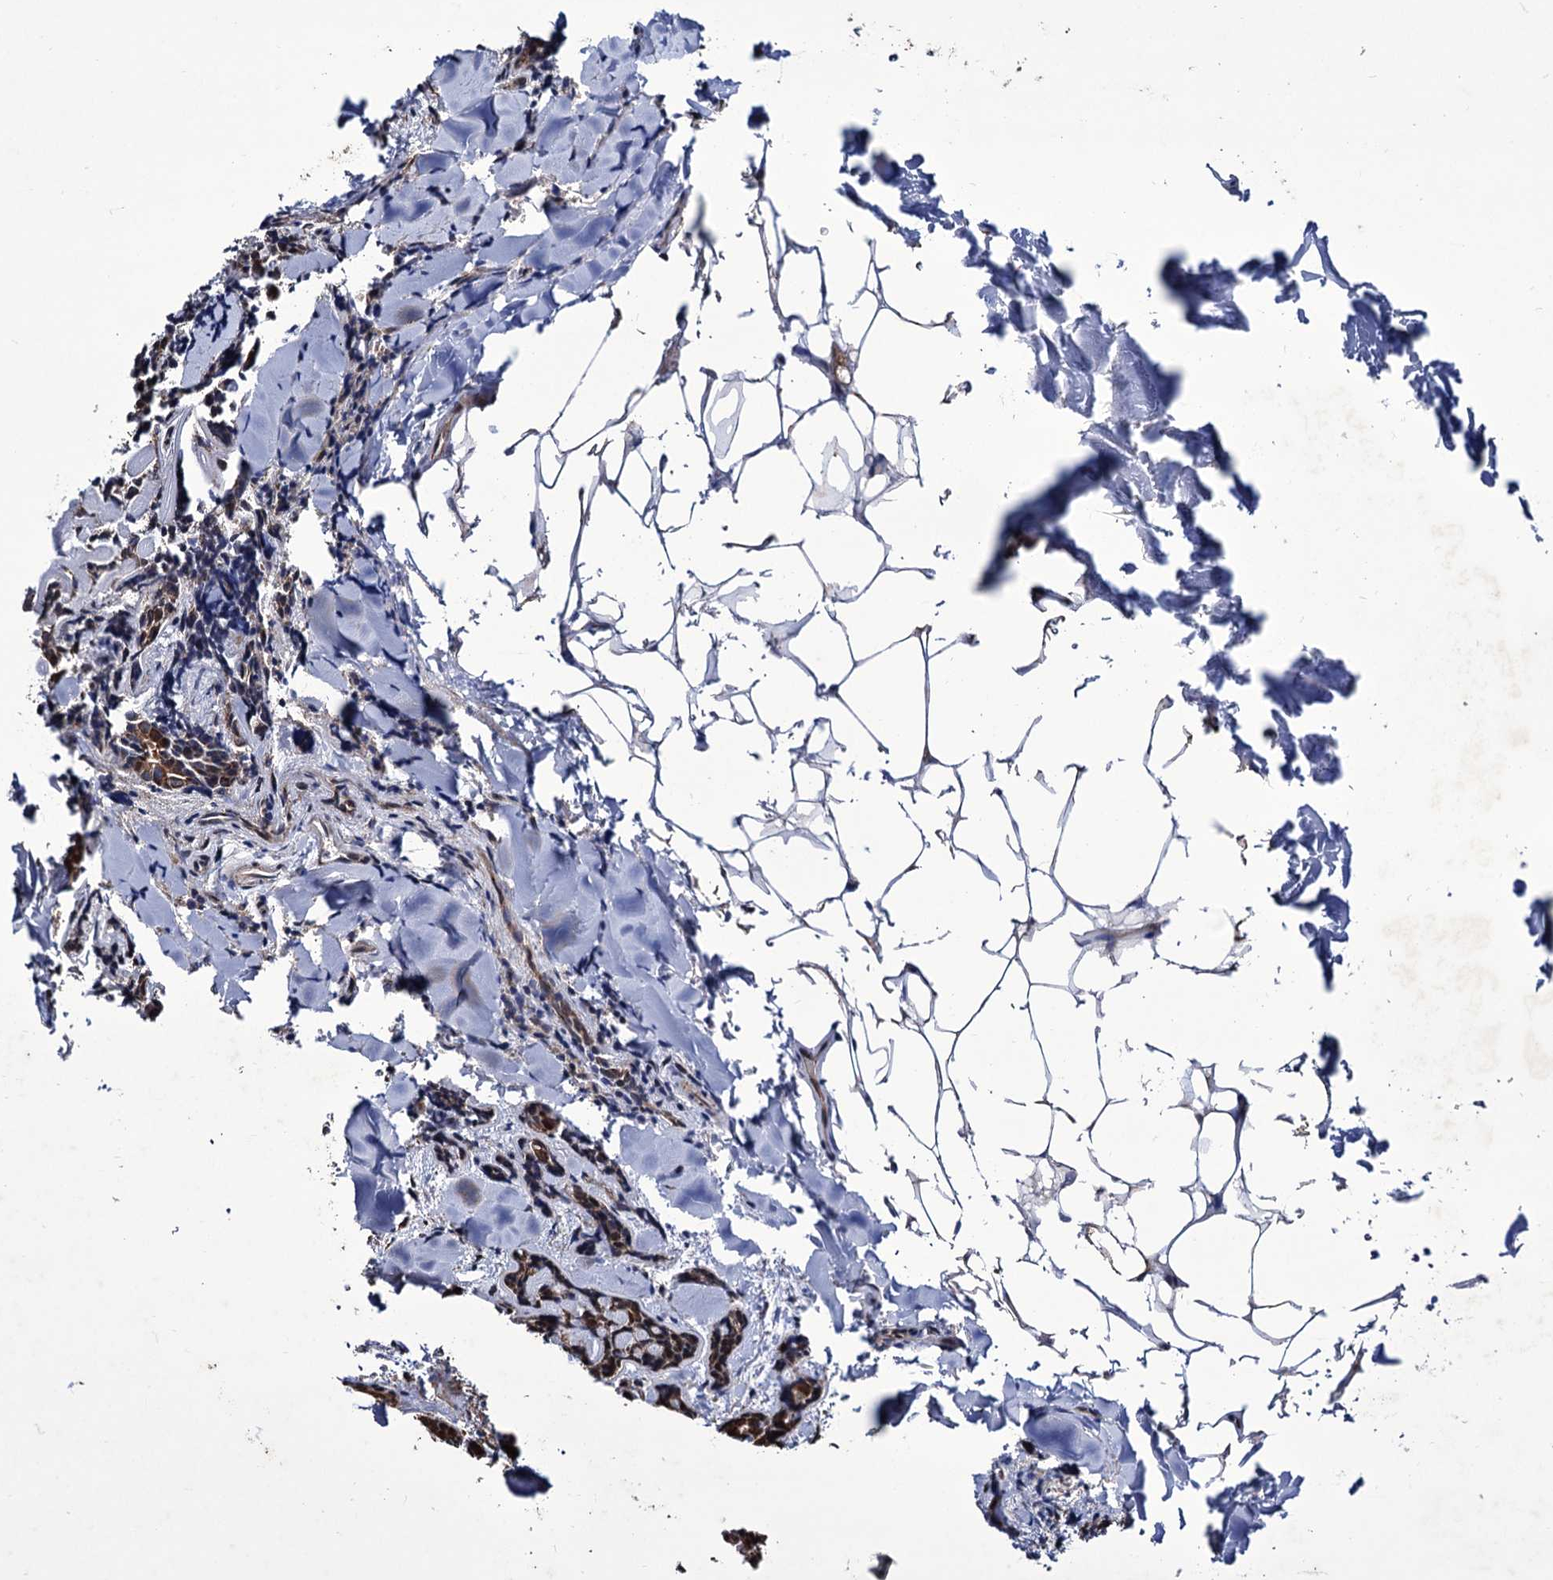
{"staining": {"intensity": "moderate", "quantity": ">75%", "location": "cytoplasmic/membranous"}, "tissue": "head and neck cancer", "cell_type": "Tumor cells", "image_type": "cancer", "snomed": [{"axis": "morphology", "description": "Adenocarcinoma, NOS"}, {"axis": "topography", "description": "Salivary gland"}, {"axis": "topography", "description": "Head-Neck"}], "caption": "Tumor cells exhibit medium levels of moderate cytoplasmic/membranous positivity in about >75% of cells in human head and neck adenocarcinoma. Using DAB (3,3'-diaminobenzidine) (brown) and hematoxylin (blue) stains, captured at high magnification using brightfield microscopy.", "gene": "TUBGCP5", "patient": {"sex": "female", "age": 63}}